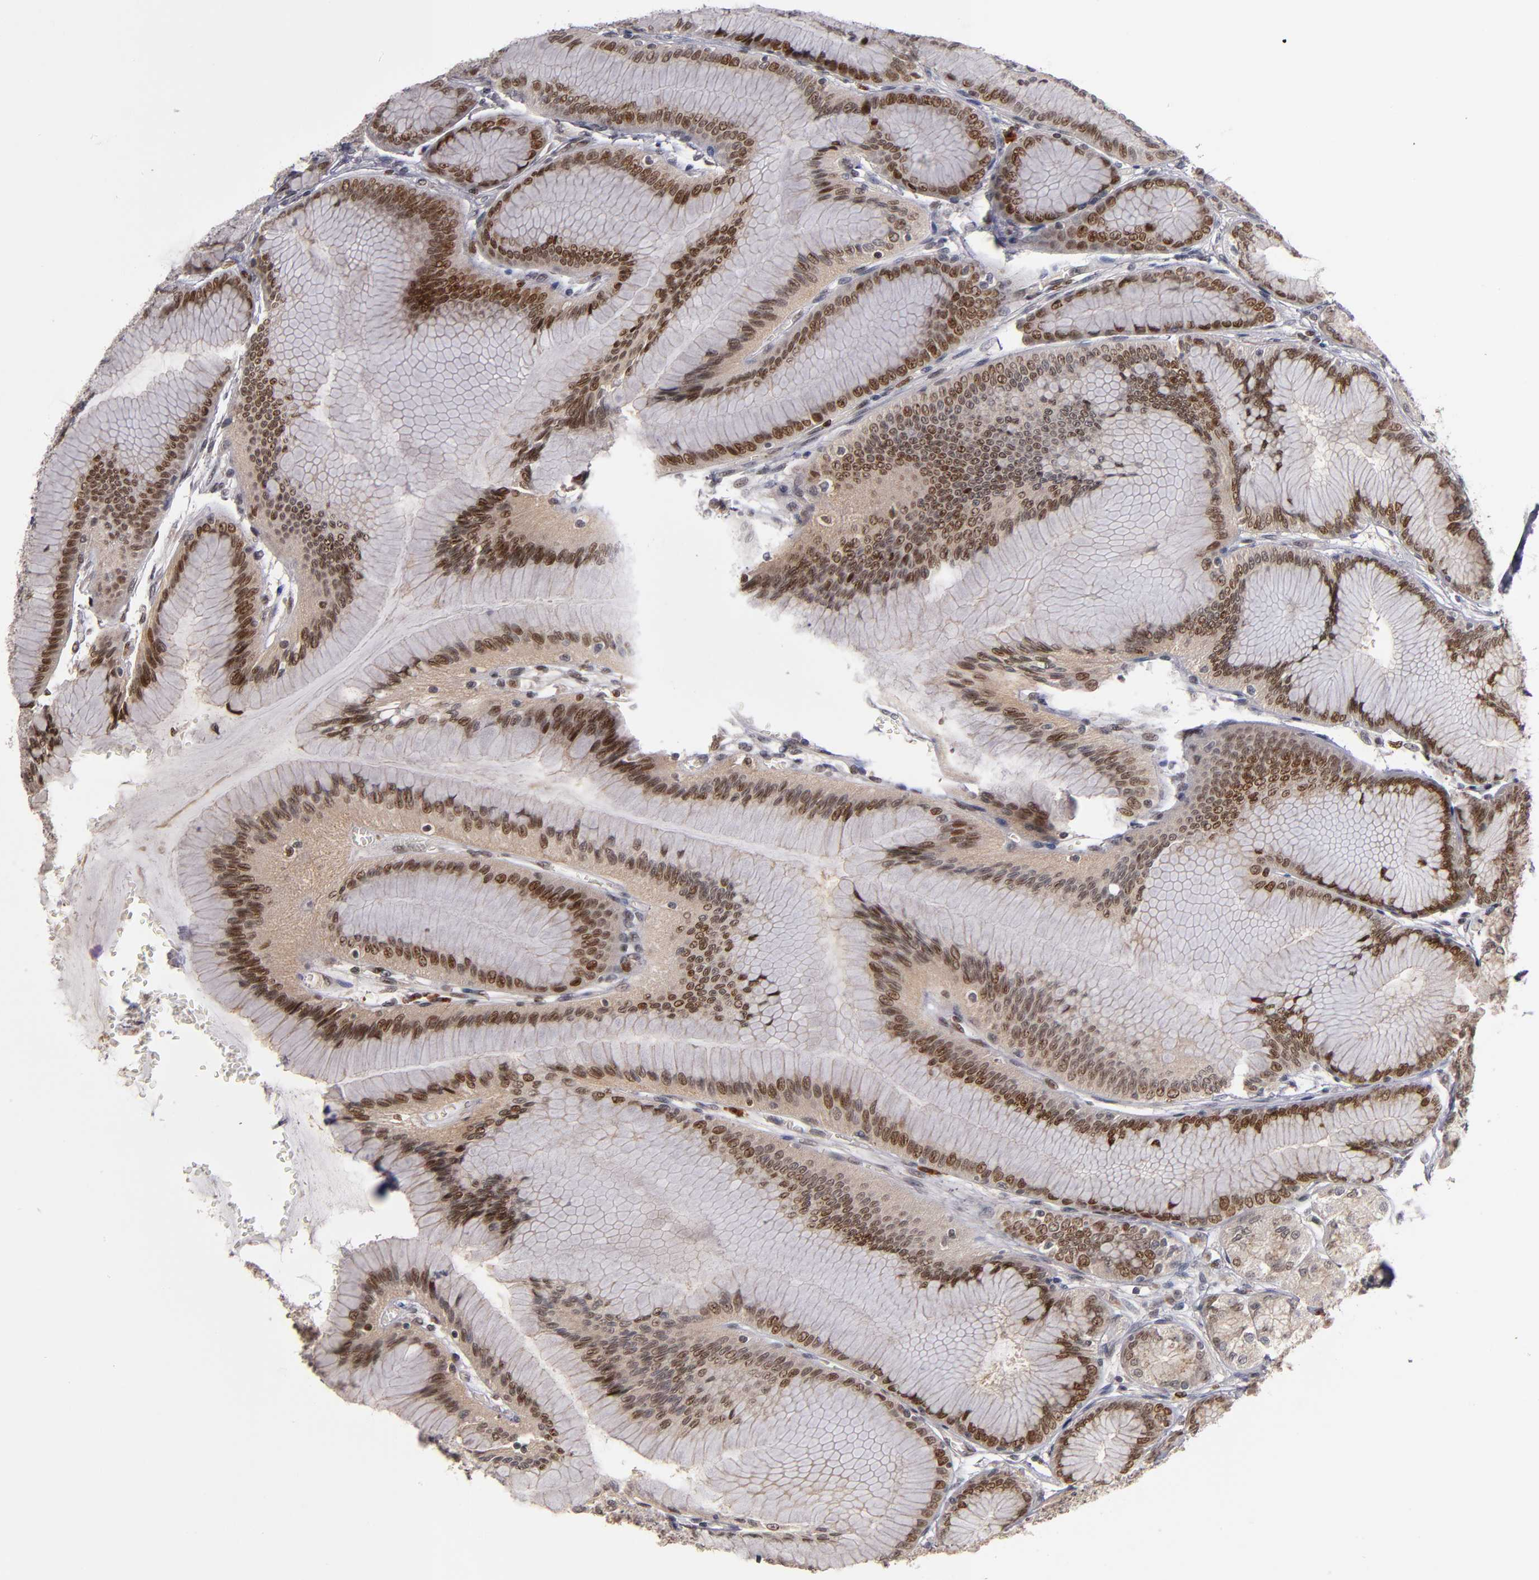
{"staining": {"intensity": "strong", "quantity": "25%-75%", "location": "nuclear"}, "tissue": "stomach", "cell_type": "Glandular cells", "image_type": "normal", "snomed": [{"axis": "morphology", "description": "Normal tissue, NOS"}, {"axis": "morphology", "description": "Adenocarcinoma, NOS"}, {"axis": "topography", "description": "Stomach"}, {"axis": "topography", "description": "Stomach, lower"}], "caption": "Stomach stained with DAB immunohistochemistry (IHC) demonstrates high levels of strong nuclear expression in approximately 25%-75% of glandular cells. The staining is performed using DAB brown chromogen to label protein expression. The nuclei are counter-stained blue using hematoxylin.", "gene": "KDM6A", "patient": {"sex": "female", "age": 65}}